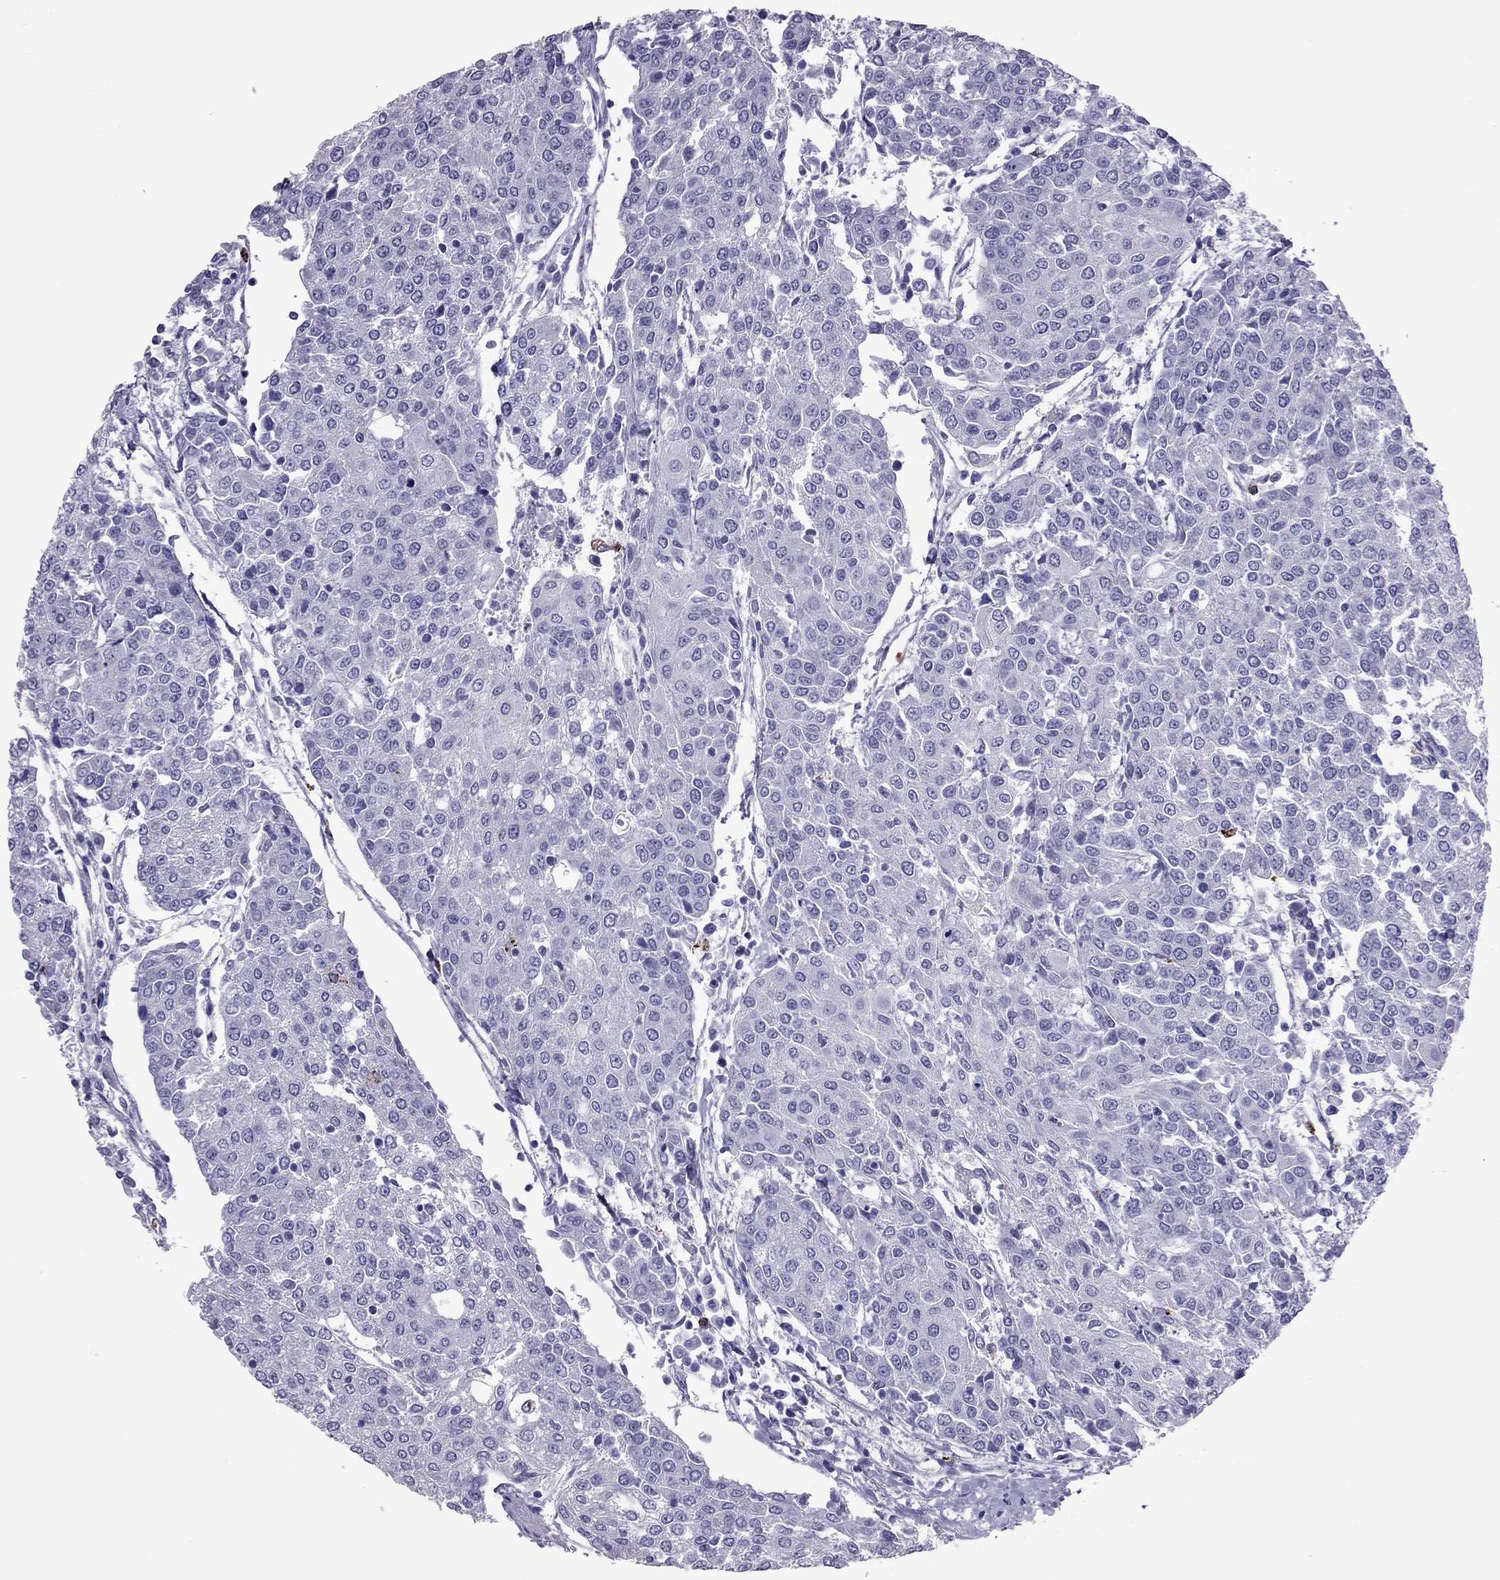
{"staining": {"intensity": "negative", "quantity": "none", "location": "none"}, "tissue": "urothelial cancer", "cell_type": "Tumor cells", "image_type": "cancer", "snomed": [{"axis": "morphology", "description": "Urothelial carcinoma, High grade"}, {"axis": "topography", "description": "Urinary bladder"}], "caption": "The histopathology image displays no staining of tumor cells in high-grade urothelial carcinoma.", "gene": "CCL27", "patient": {"sex": "female", "age": 85}}